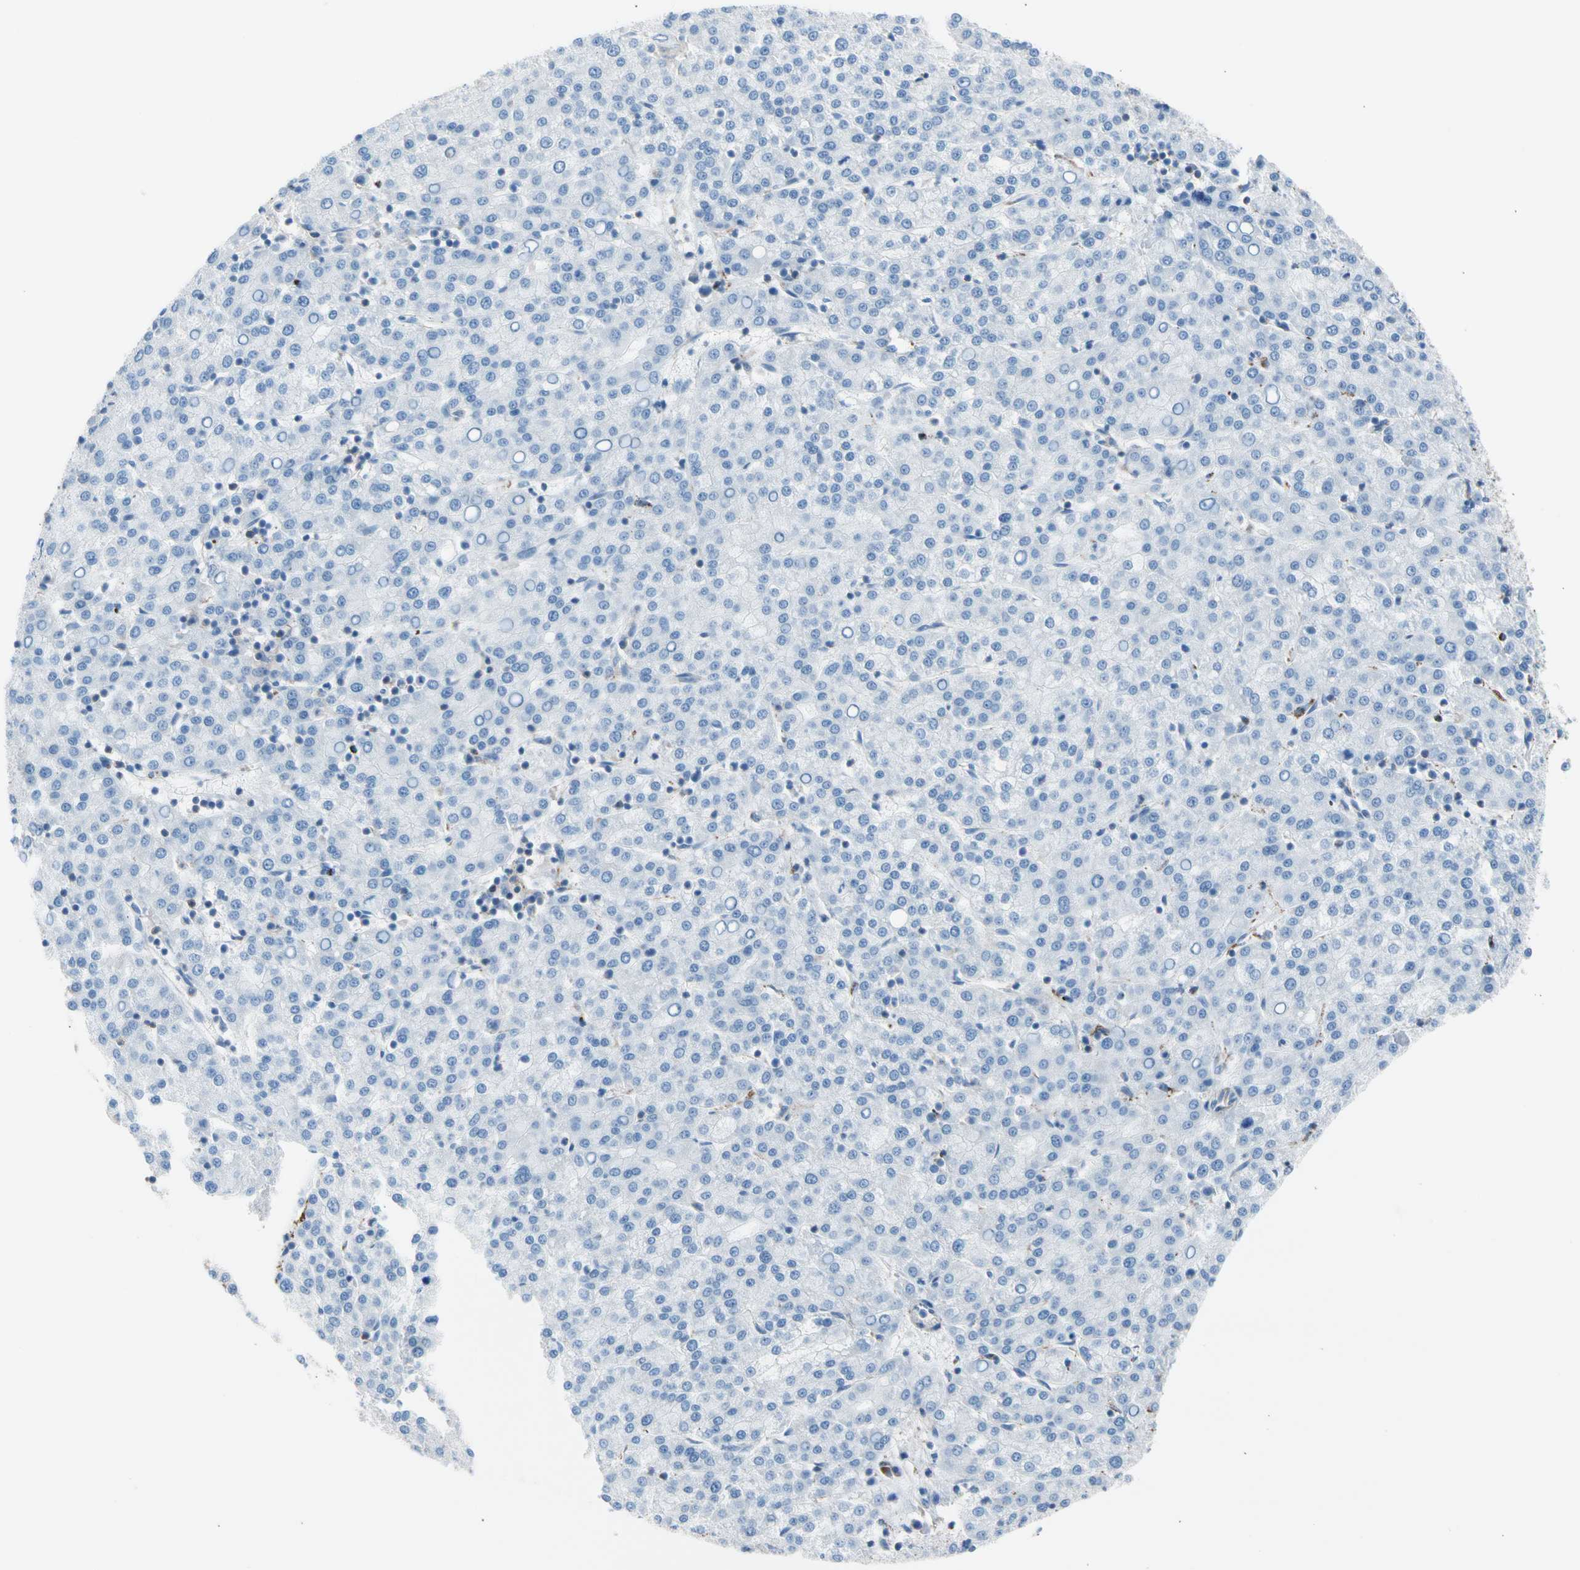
{"staining": {"intensity": "negative", "quantity": "none", "location": "none"}, "tissue": "liver cancer", "cell_type": "Tumor cells", "image_type": "cancer", "snomed": [{"axis": "morphology", "description": "Carcinoma, Hepatocellular, NOS"}, {"axis": "topography", "description": "Liver"}], "caption": "There is no significant positivity in tumor cells of liver cancer (hepatocellular carcinoma). Nuclei are stained in blue.", "gene": "HK1", "patient": {"sex": "female", "age": 58}}